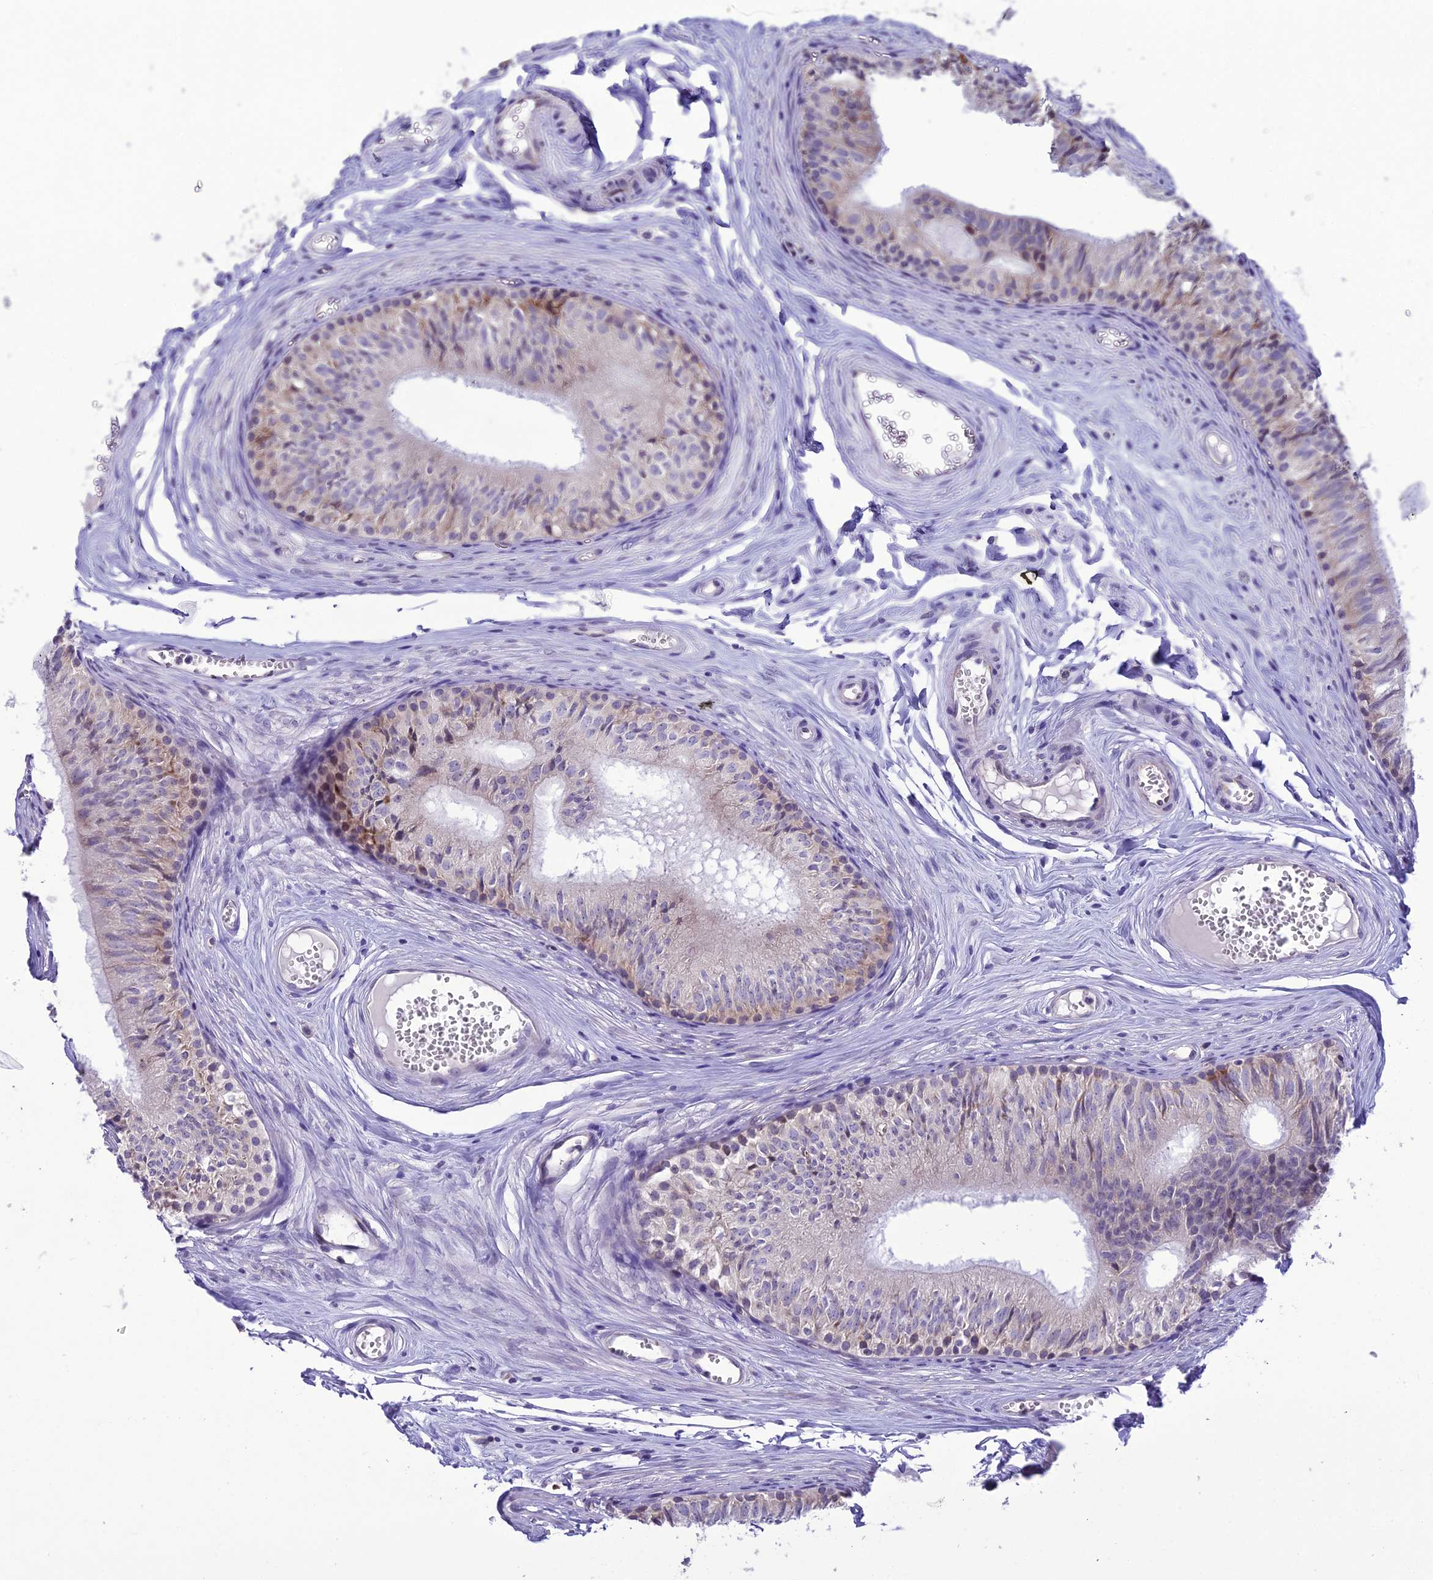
{"staining": {"intensity": "weak", "quantity": "<25%", "location": "cytoplasmic/membranous"}, "tissue": "epididymis", "cell_type": "Glandular cells", "image_type": "normal", "snomed": [{"axis": "morphology", "description": "Normal tissue, NOS"}, {"axis": "topography", "description": "Epididymis"}], "caption": "An immunohistochemistry (IHC) photomicrograph of normal epididymis is shown. There is no staining in glandular cells of epididymis.", "gene": "RPS26", "patient": {"sex": "male", "age": 36}}